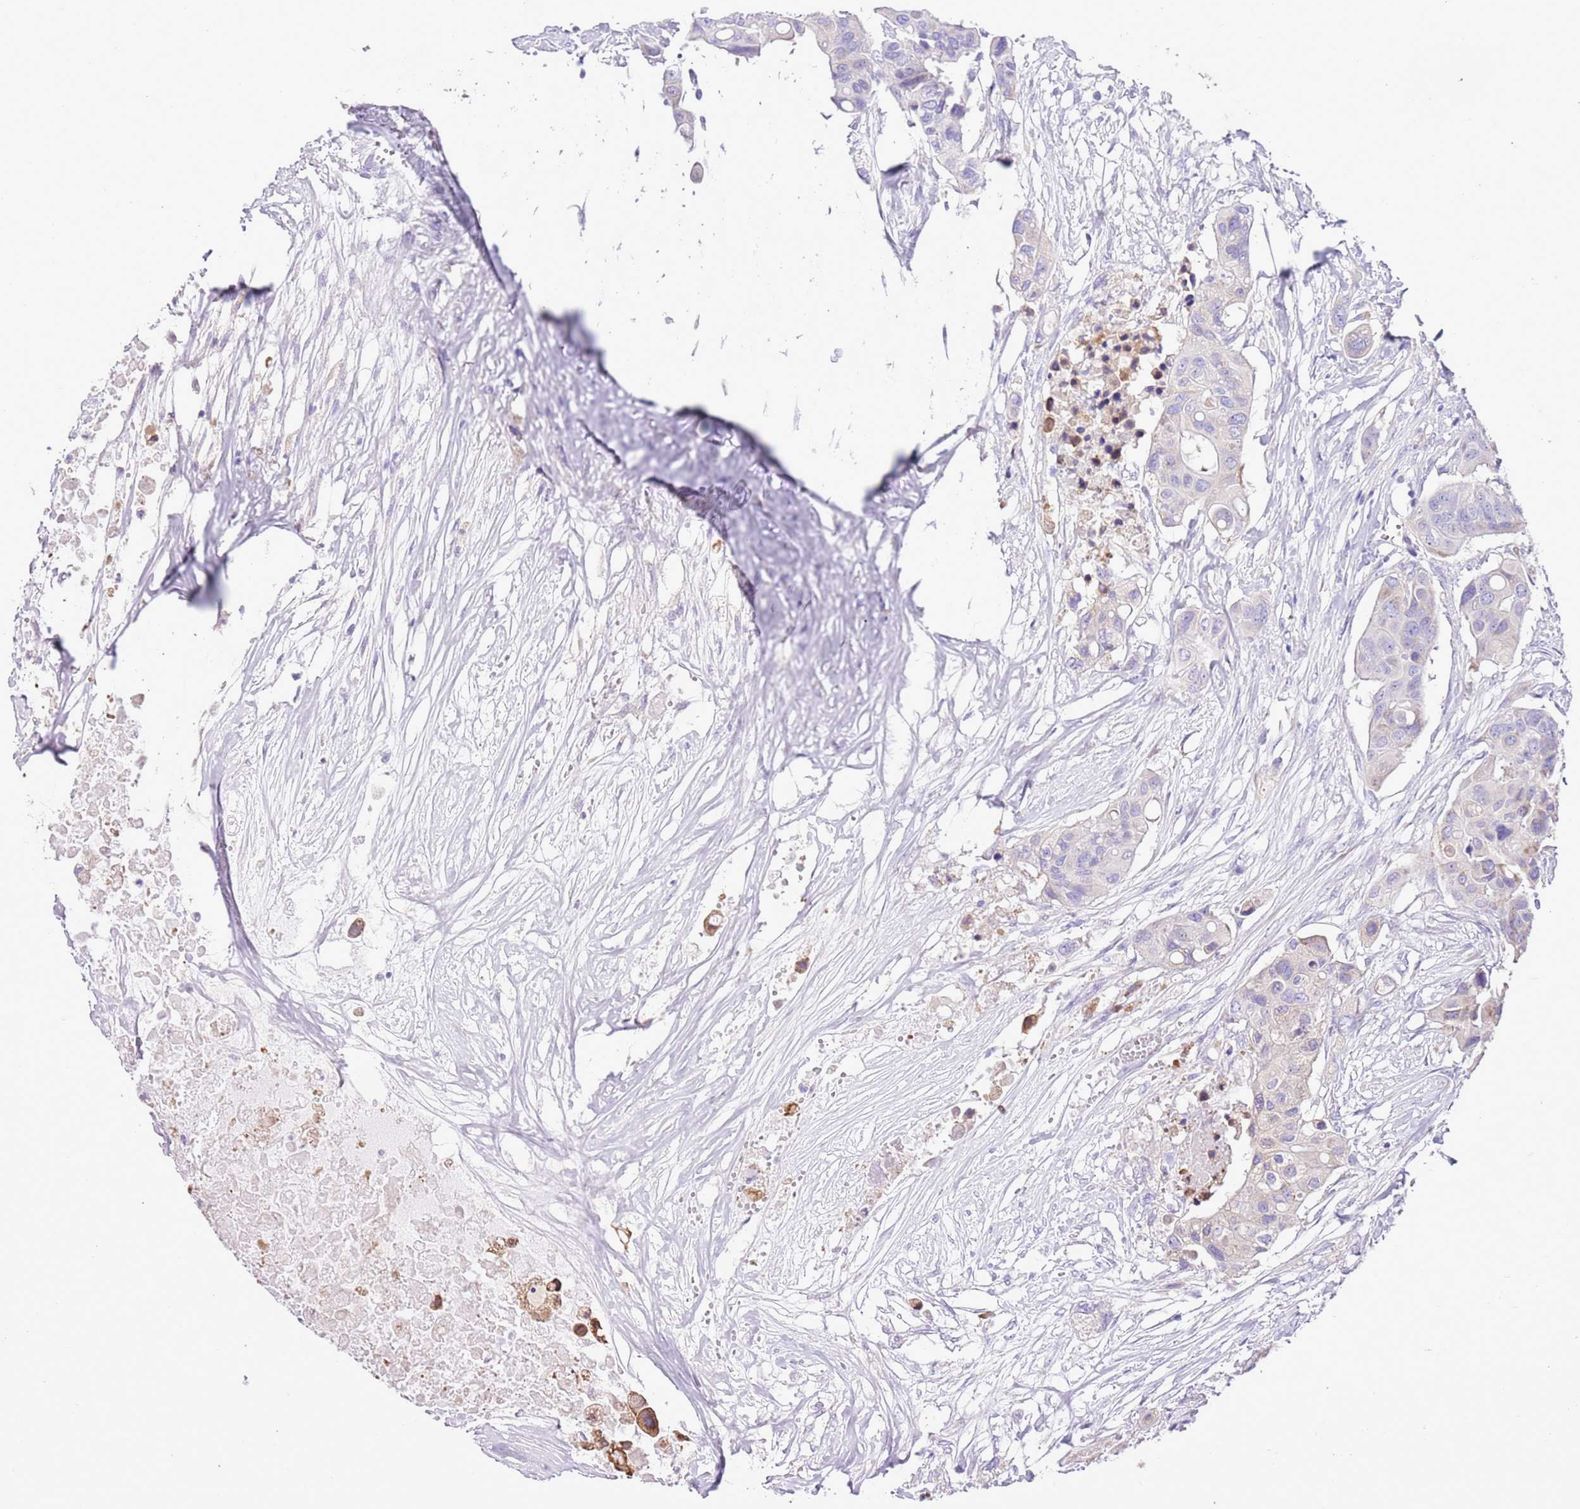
{"staining": {"intensity": "weak", "quantity": "<25%", "location": "cytoplasmic/membranous"}, "tissue": "colorectal cancer", "cell_type": "Tumor cells", "image_type": "cancer", "snomed": [{"axis": "morphology", "description": "Adenocarcinoma, NOS"}, {"axis": "topography", "description": "Colon"}], "caption": "The image demonstrates no staining of tumor cells in colorectal adenocarcinoma. Nuclei are stained in blue.", "gene": "AAR2", "patient": {"sex": "male", "age": 77}}